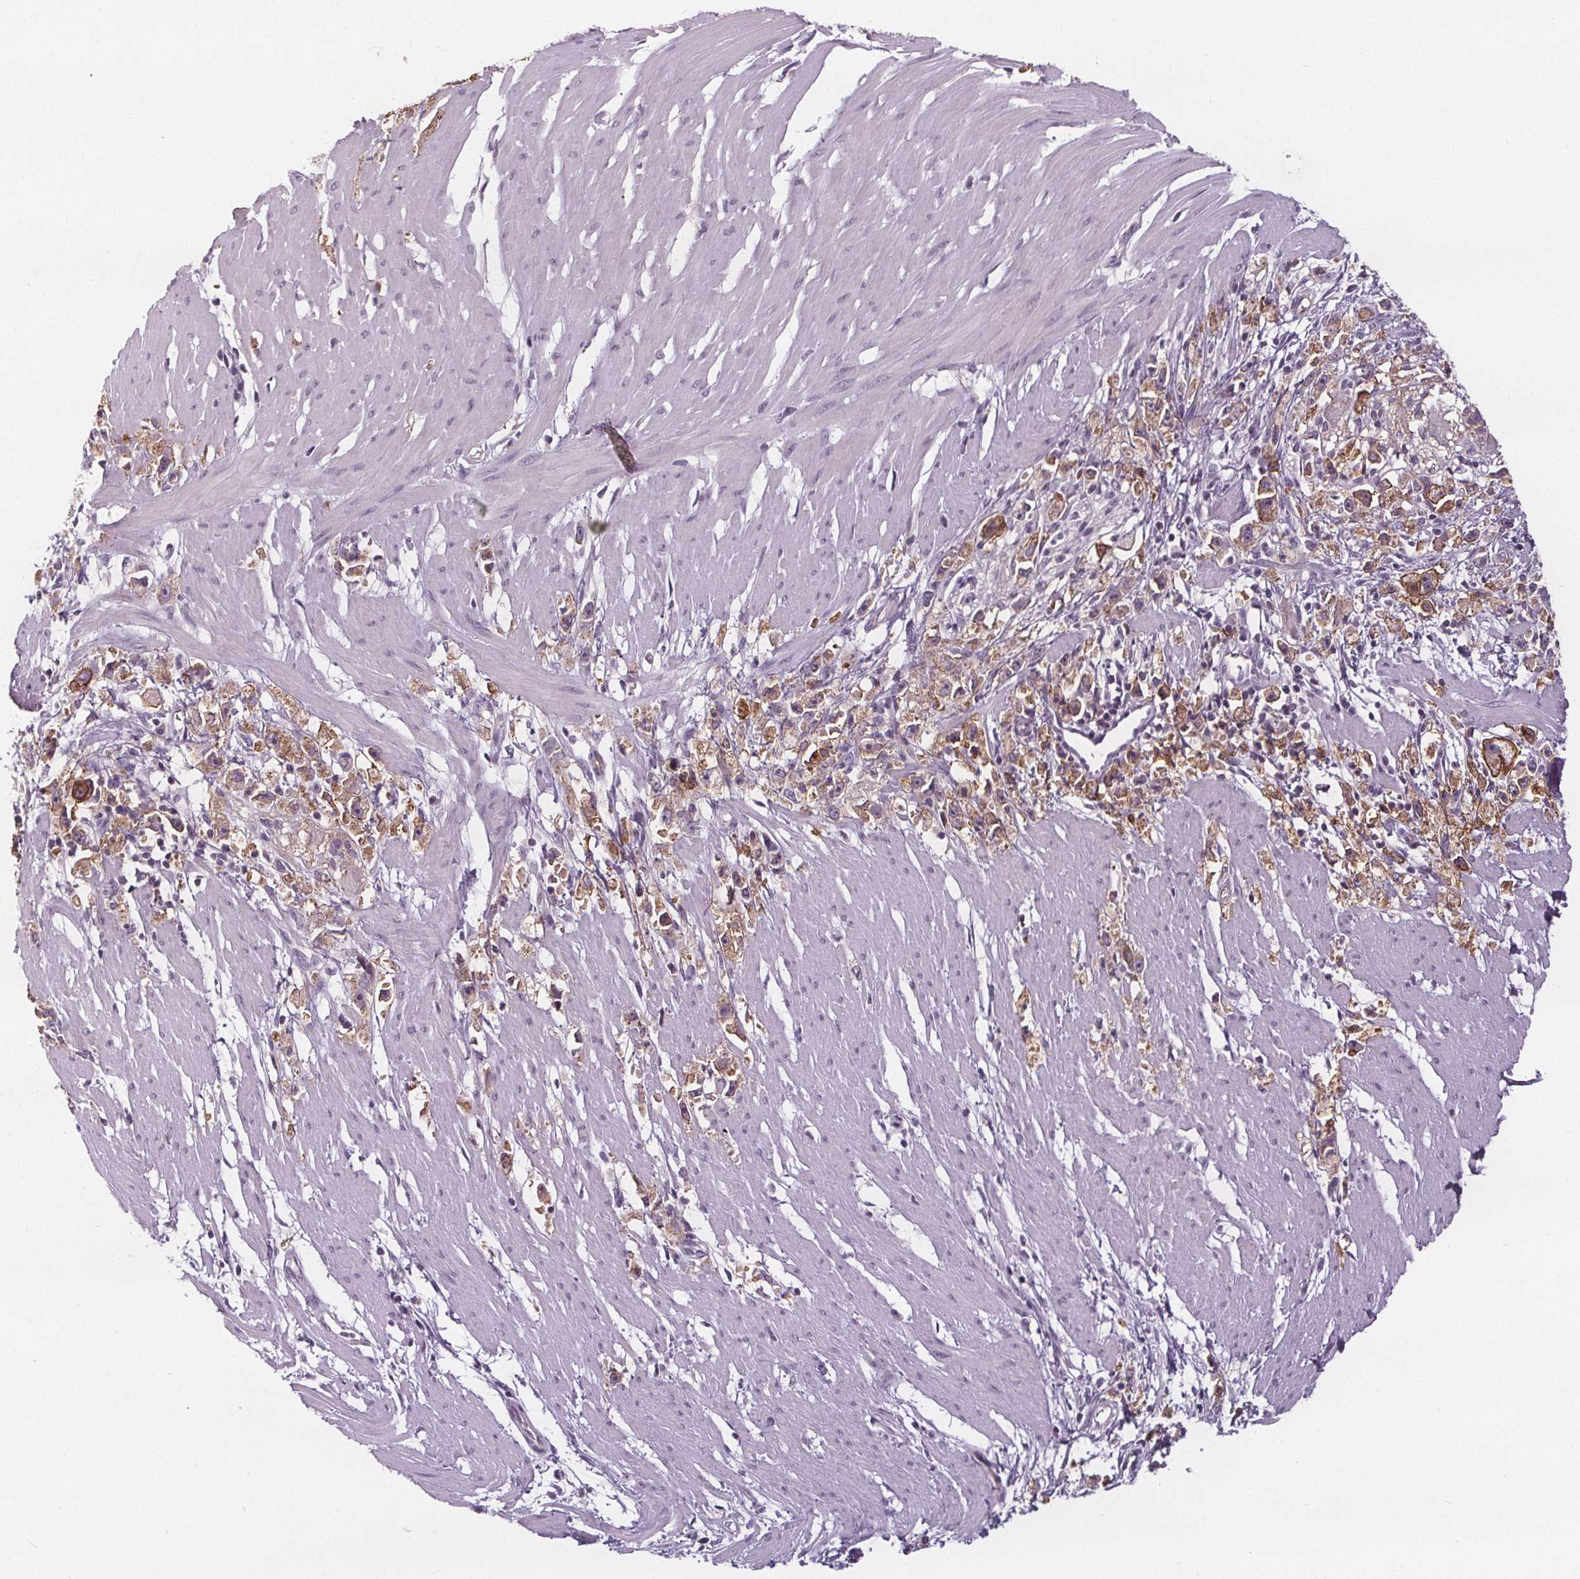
{"staining": {"intensity": "moderate", "quantity": ">75%", "location": "cytoplasmic/membranous"}, "tissue": "stomach cancer", "cell_type": "Tumor cells", "image_type": "cancer", "snomed": [{"axis": "morphology", "description": "Adenocarcinoma, NOS"}, {"axis": "topography", "description": "Stomach"}], "caption": "Immunohistochemistry (DAB) staining of human stomach cancer (adenocarcinoma) reveals moderate cytoplasmic/membranous protein staining in about >75% of tumor cells.", "gene": "ATP1A1", "patient": {"sex": "female", "age": 59}}